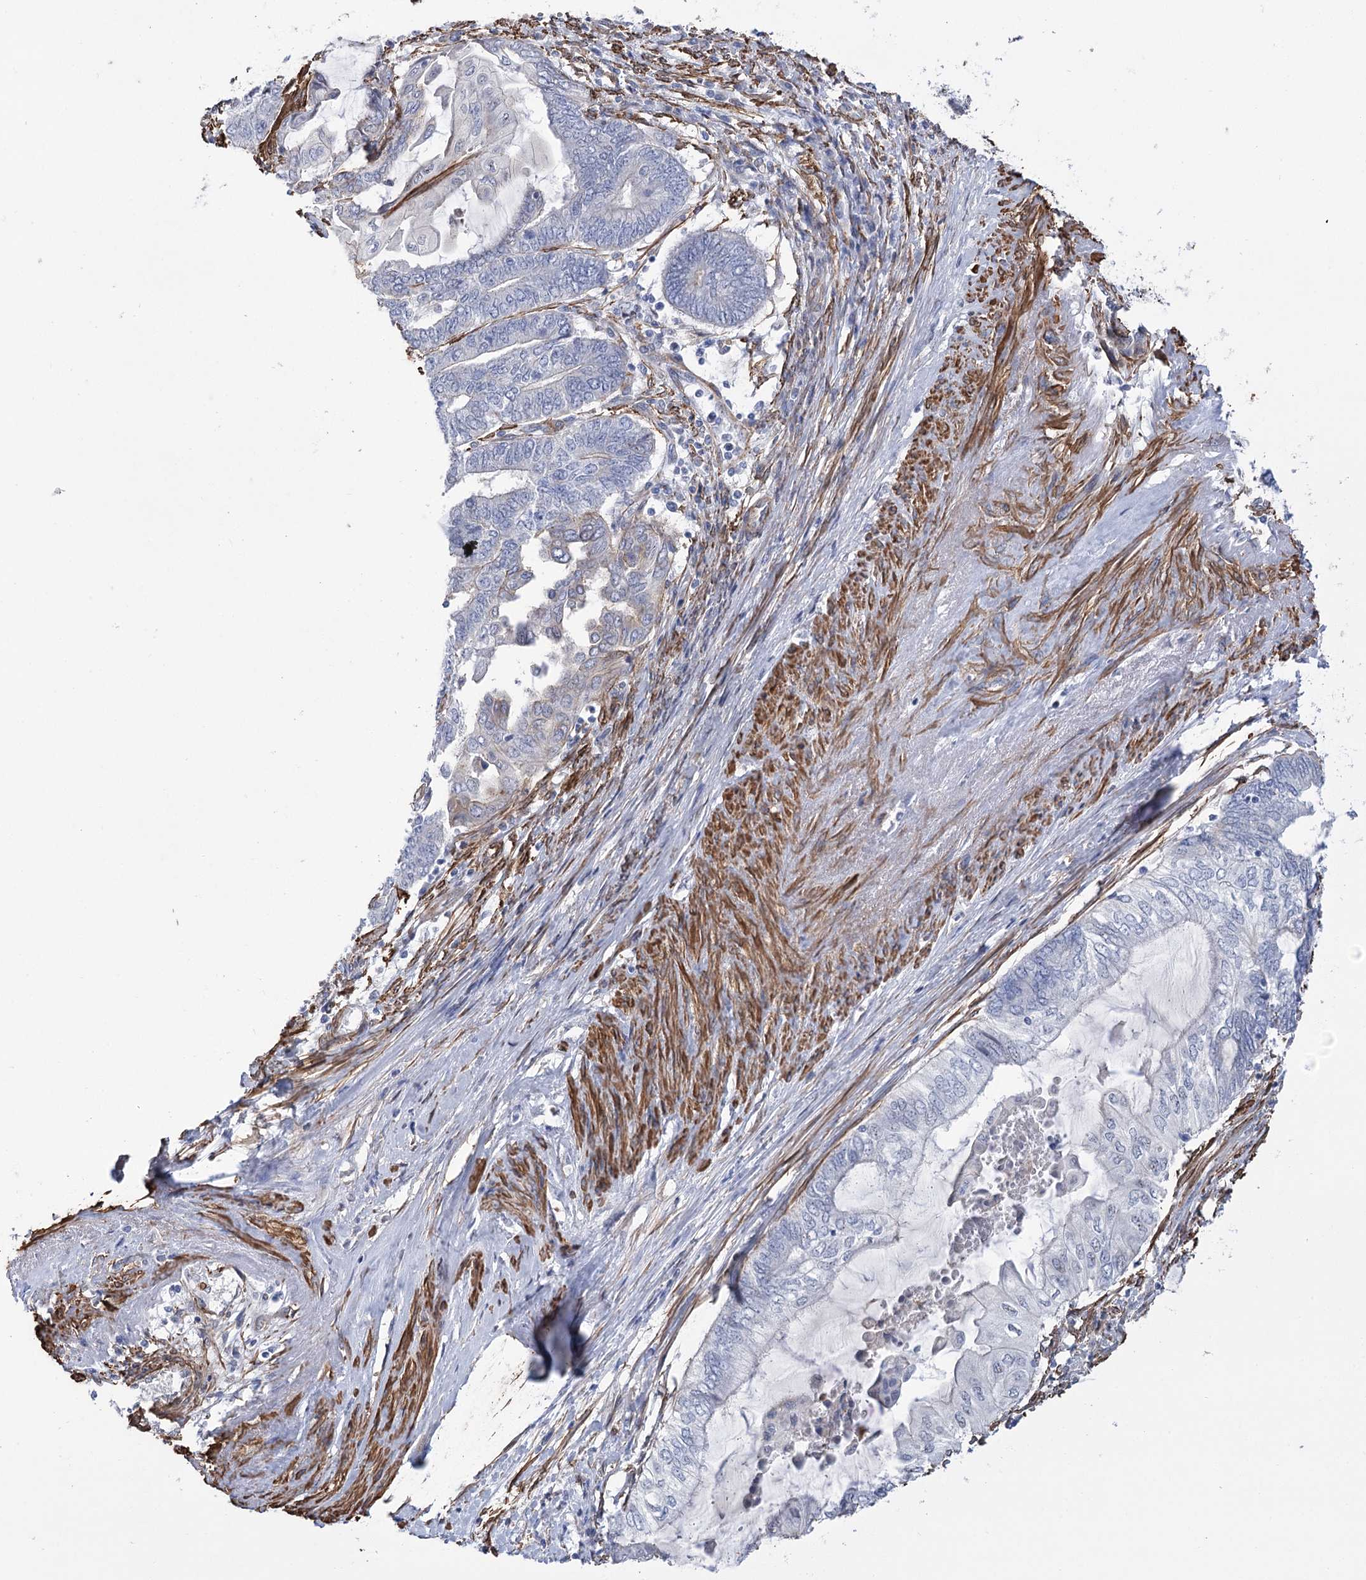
{"staining": {"intensity": "negative", "quantity": "none", "location": "none"}, "tissue": "endometrial cancer", "cell_type": "Tumor cells", "image_type": "cancer", "snomed": [{"axis": "morphology", "description": "Adenocarcinoma, NOS"}, {"axis": "topography", "description": "Uterus"}, {"axis": "topography", "description": "Endometrium"}], "caption": "A high-resolution image shows IHC staining of adenocarcinoma (endometrial), which demonstrates no significant expression in tumor cells.", "gene": "WASHC3", "patient": {"sex": "female", "age": 70}}